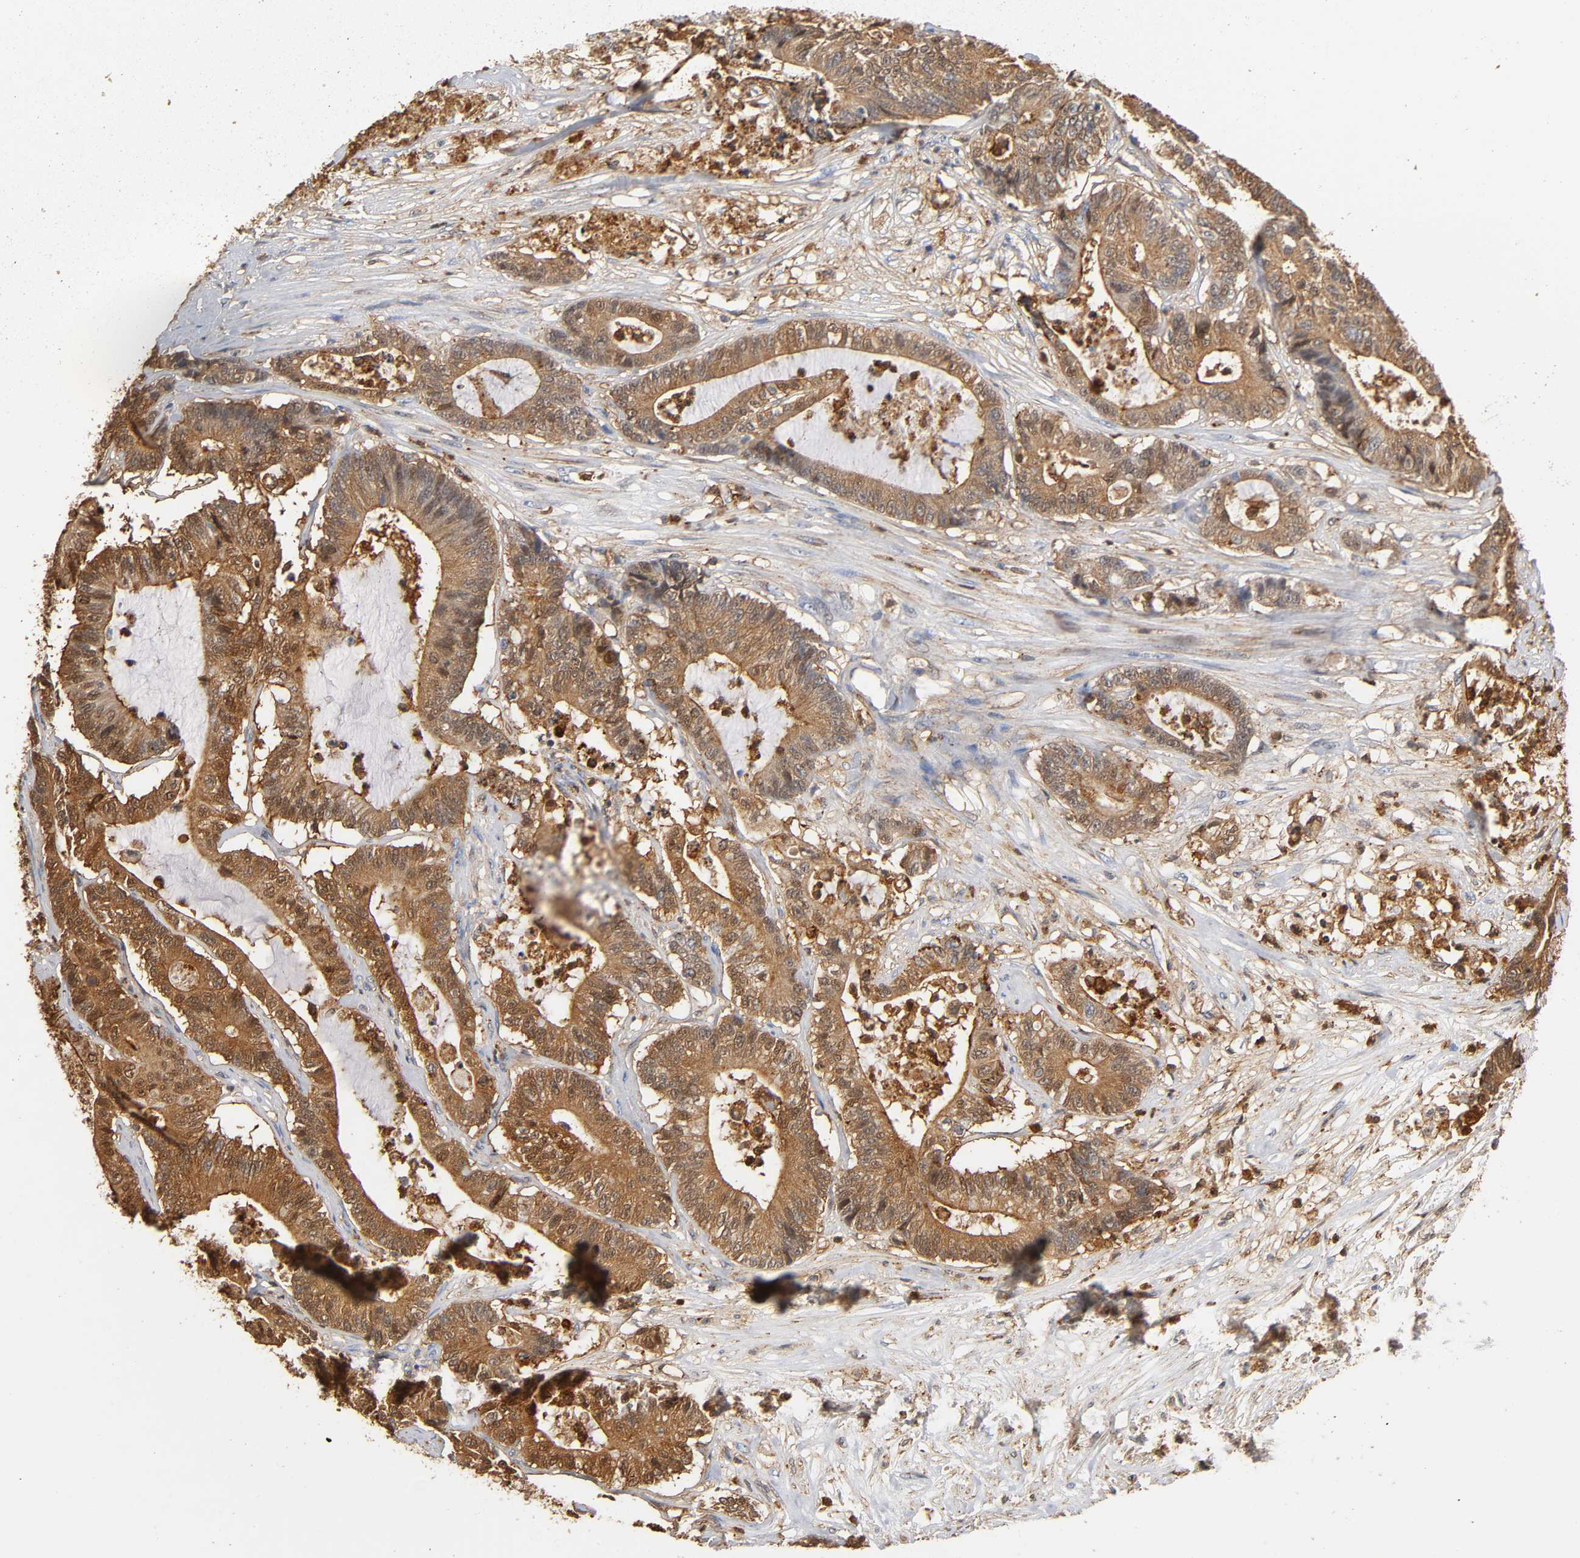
{"staining": {"intensity": "moderate", "quantity": ">75%", "location": "cytoplasmic/membranous,nuclear"}, "tissue": "colorectal cancer", "cell_type": "Tumor cells", "image_type": "cancer", "snomed": [{"axis": "morphology", "description": "Adenocarcinoma, NOS"}, {"axis": "topography", "description": "Colon"}], "caption": "Immunohistochemistry micrograph of human colorectal cancer stained for a protein (brown), which displays medium levels of moderate cytoplasmic/membranous and nuclear positivity in about >75% of tumor cells.", "gene": "ANXA11", "patient": {"sex": "female", "age": 84}}